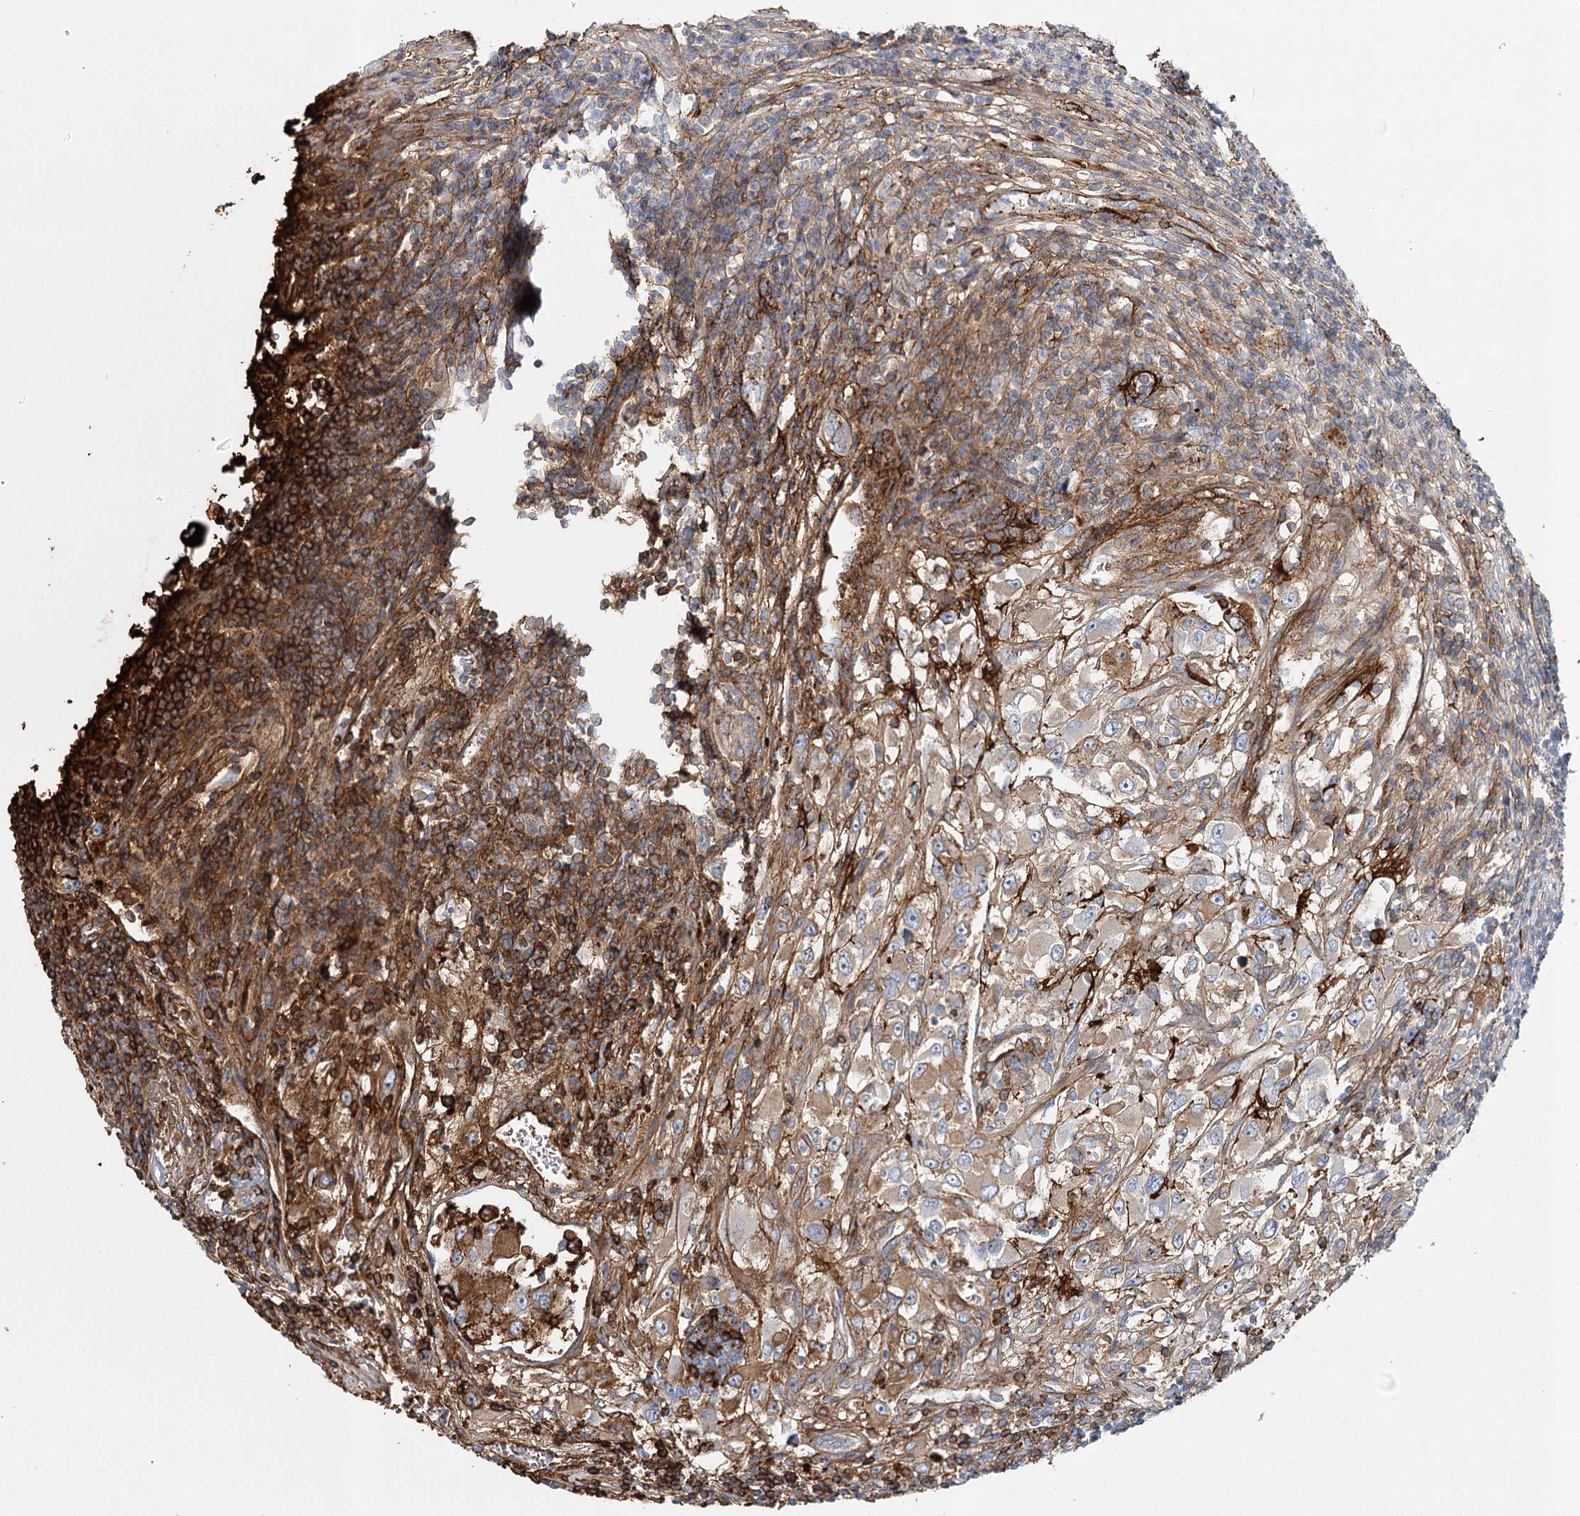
{"staining": {"intensity": "strong", "quantity": "<25%", "location": "cytoplasmic/membranous"}, "tissue": "renal cancer", "cell_type": "Tumor cells", "image_type": "cancer", "snomed": [{"axis": "morphology", "description": "Adenocarcinoma, NOS"}, {"axis": "topography", "description": "Kidney"}], "caption": "Strong cytoplasmic/membranous staining for a protein is seen in about <25% of tumor cells of renal cancer using IHC.", "gene": "ALKBH8", "patient": {"sex": "female", "age": 52}}